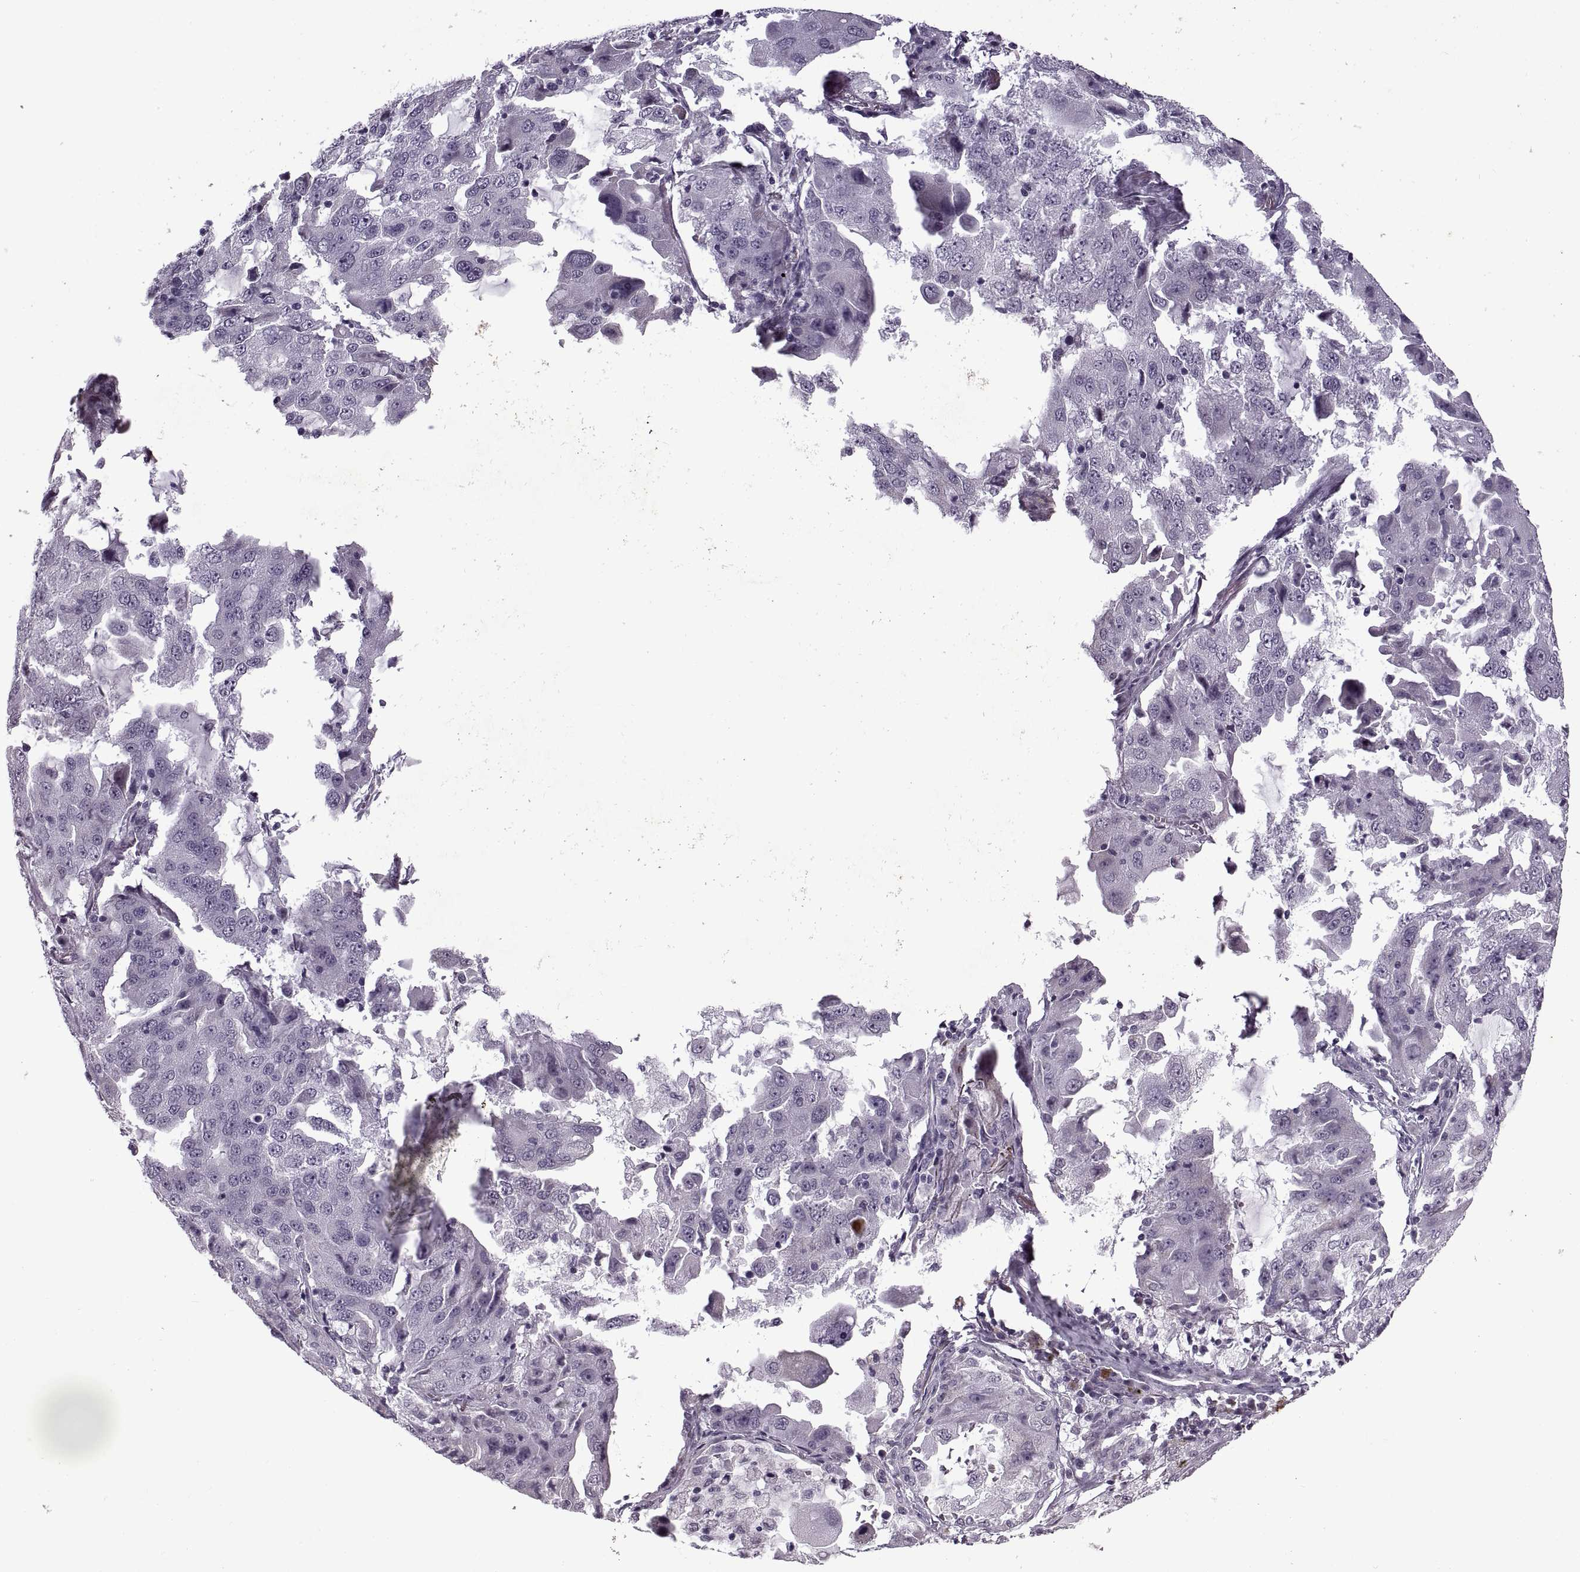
{"staining": {"intensity": "negative", "quantity": "none", "location": "none"}, "tissue": "lung cancer", "cell_type": "Tumor cells", "image_type": "cancer", "snomed": [{"axis": "morphology", "description": "Adenocarcinoma, NOS"}, {"axis": "topography", "description": "Lung"}], "caption": "DAB immunohistochemical staining of lung cancer (adenocarcinoma) reveals no significant staining in tumor cells.", "gene": "PRSS37", "patient": {"sex": "female", "age": 61}}